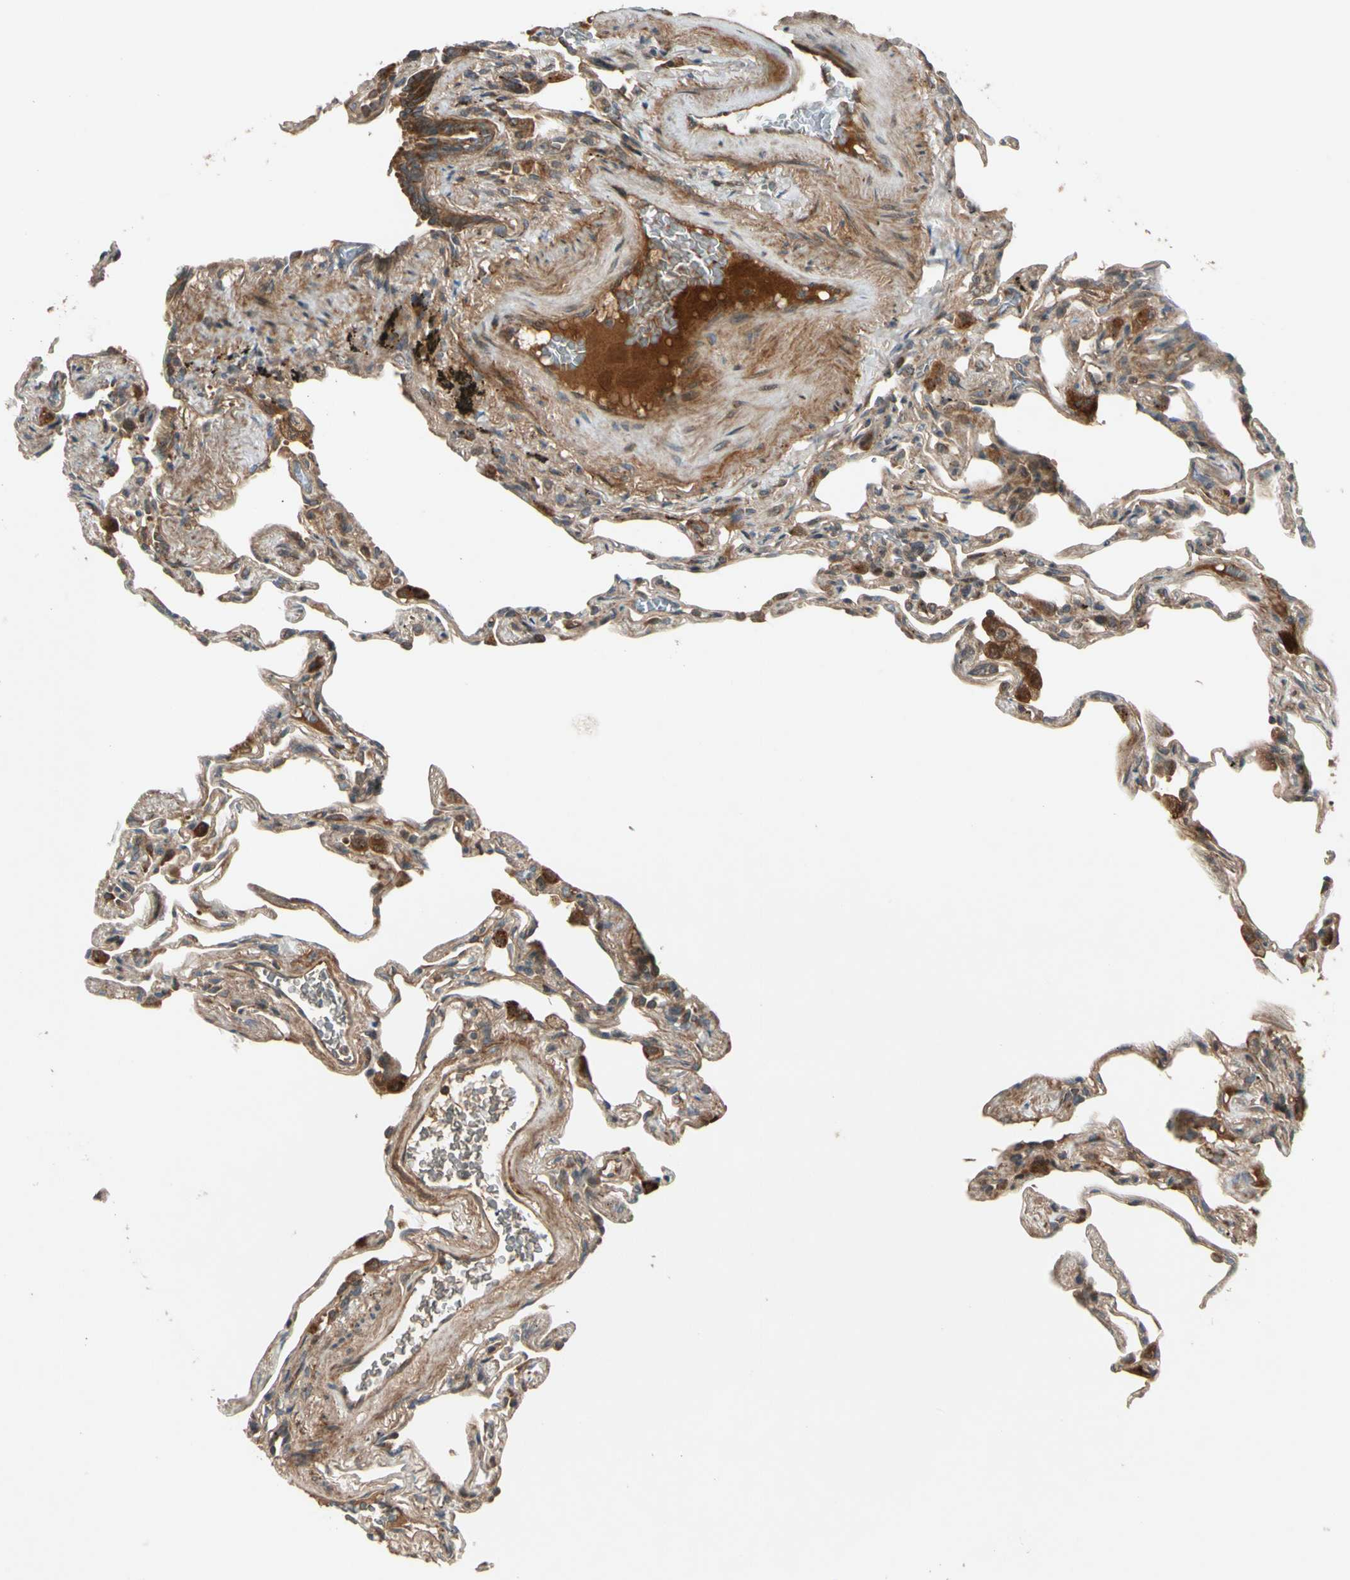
{"staining": {"intensity": "moderate", "quantity": ">75%", "location": "cytoplasmic/membranous"}, "tissue": "lung", "cell_type": "Alveolar cells", "image_type": "normal", "snomed": [{"axis": "morphology", "description": "Normal tissue, NOS"}, {"axis": "morphology", "description": "Inflammation, NOS"}, {"axis": "topography", "description": "Lung"}], "caption": "High-power microscopy captured an immunohistochemistry (IHC) photomicrograph of benign lung, revealing moderate cytoplasmic/membranous positivity in approximately >75% of alveolar cells. (DAB IHC with brightfield microscopy, high magnification).", "gene": "ACVR1C", "patient": {"sex": "male", "age": 69}}